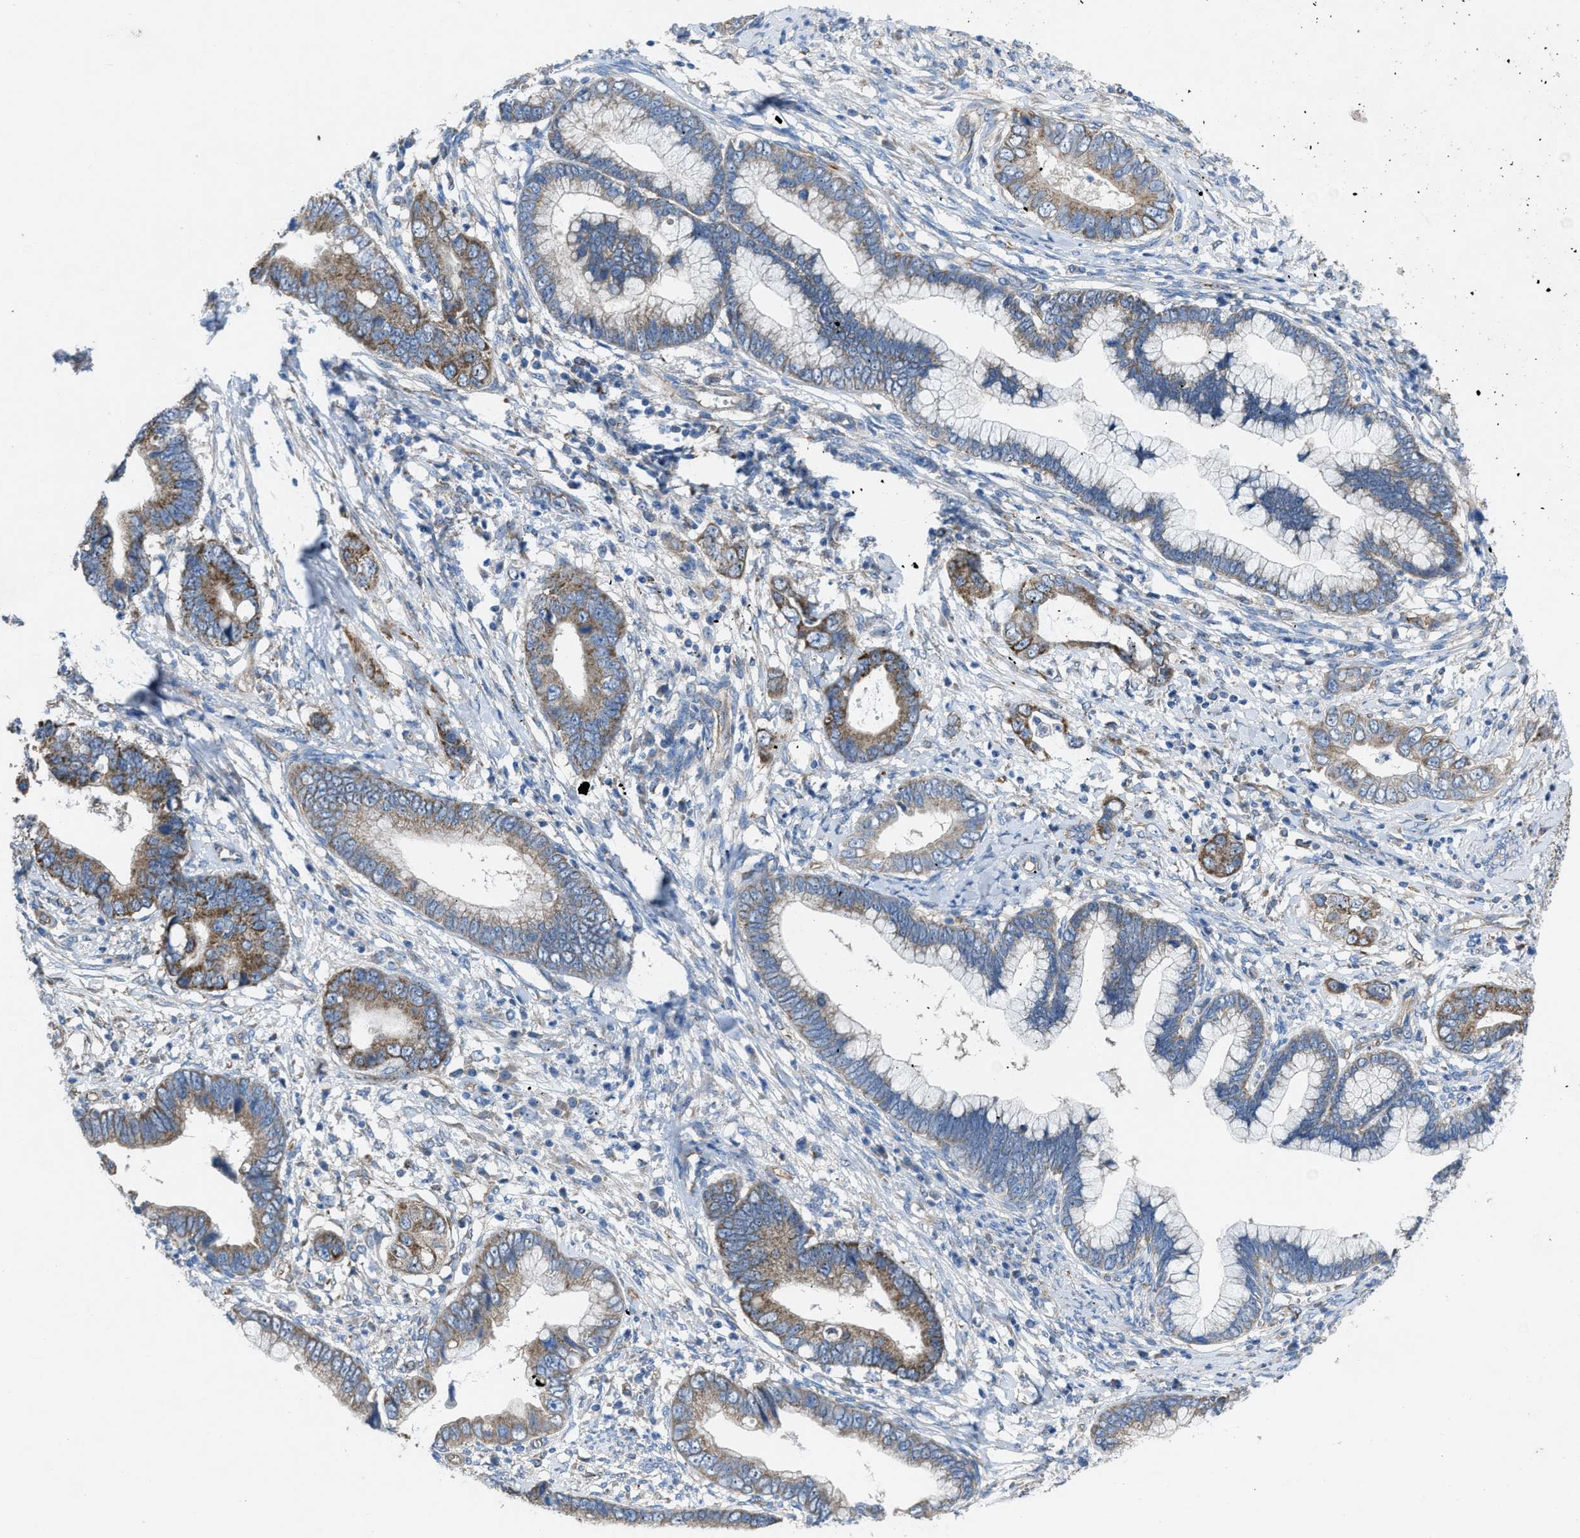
{"staining": {"intensity": "moderate", "quantity": "25%-75%", "location": "cytoplasmic/membranous"}, "tissue": "cervical cancer", "cell_type": "Tumor cells", "image_type": "cancer", "snomed": [{"axis": "morphology", "description": "Adenocarcinoma, NOS"}, {"axis": "topography", "description": "Cervix"}], "caption": "Human cervical cancer stained with a brown dye demonstrates moderate cytoplasmic/membranous positive staining in approximately 25%-75% of tumor cells.", "gene": "DOLPP1", "patient": {"sex": "female", "age": 44}}